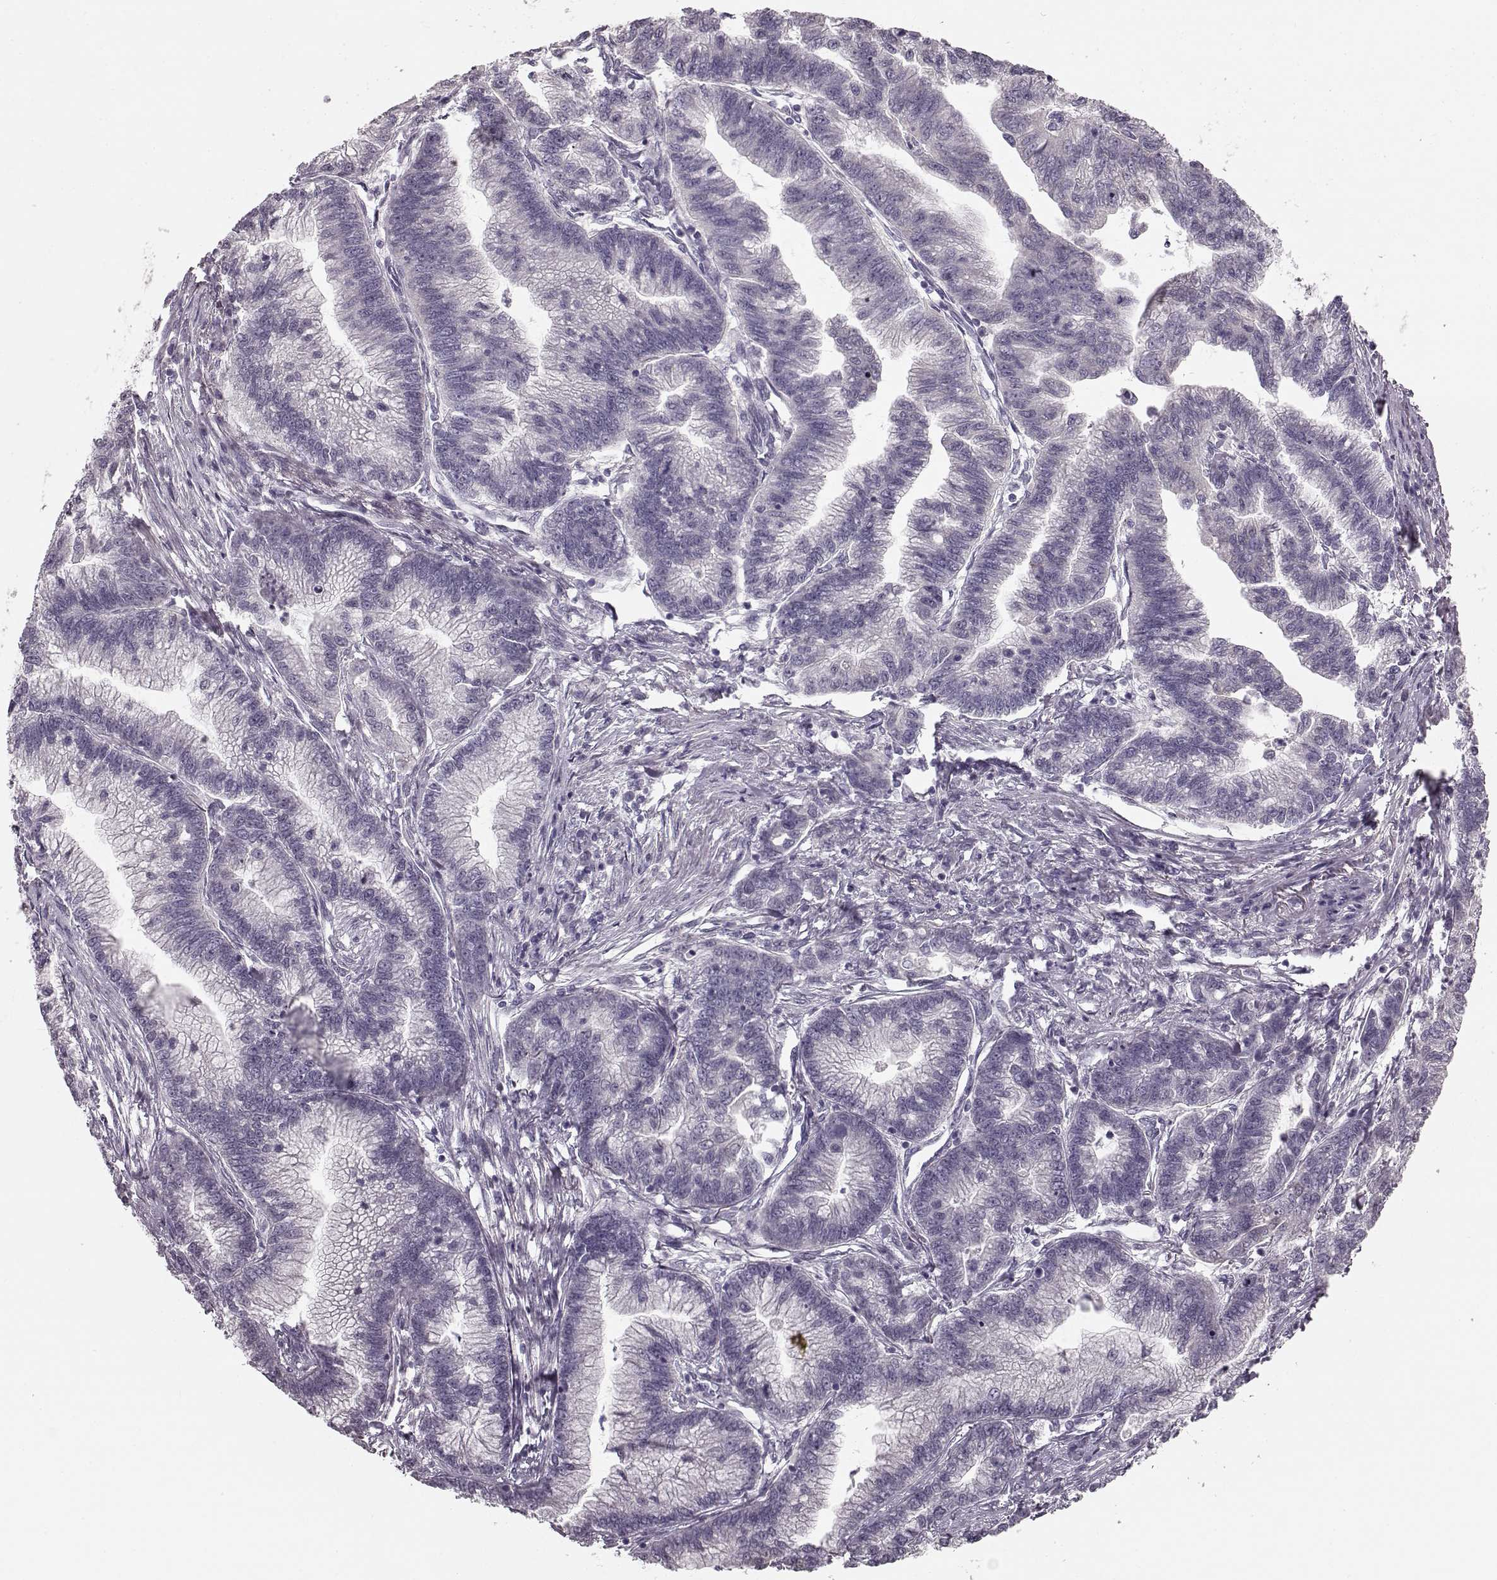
{"staining": {"intensity": "negative", "quantity": "none", "location": "none"}, "tissue": "stomach cancer", "cell_type": "Tumor cells", "image_type": "cancer", "snomed": [{"axis": "morphology", "description": "Adenocarcinoma, NOS"}, {"axis": "topography", "description": "Stomach"}], "caption": "This is an IHC image of adenocarcinoma (stomach). There is no positivity in tumor cells.", "gene": "MAP6D1", "patient": {"sex": "male", "age": 83}}